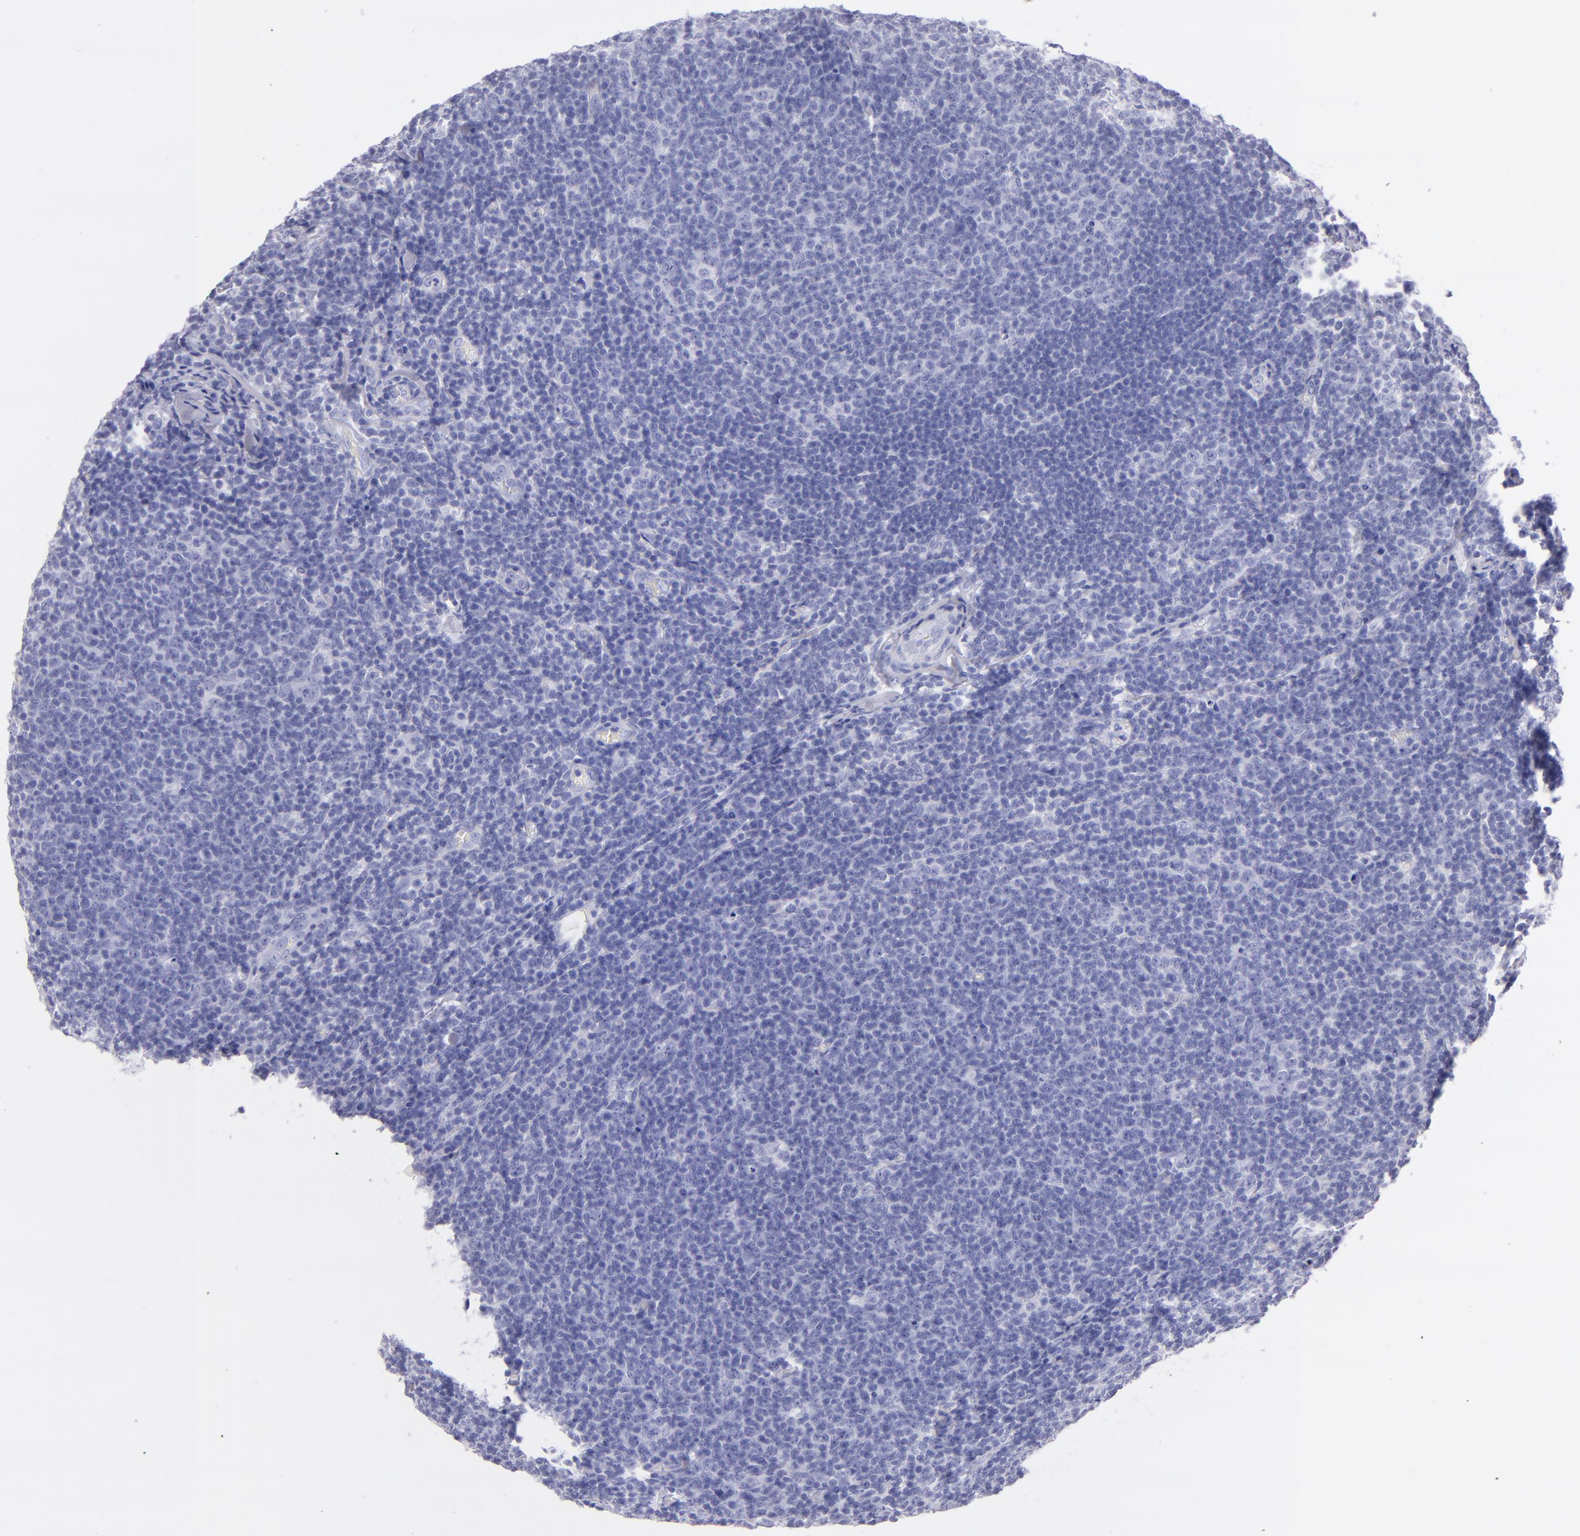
{"staining": {"intensity": "negative", "quantity": "none", "location": "none"}, "tissue": "lymphoma", "cell_type": "Tumor cells", "image_type": "cancer", "snomed": [{"axis": "morphology", "description": "Malignant lymphoma, non-Hodgkin's type, Low grade"}, {"axis": "topography", "description": "Lymph node"}], "caption": "High power microscopy image of an immunohistochemistry photomicrograph of low-grade malignant lymphoma, non-Hodgkin's type, revealing no significant positivity in tumor cells.", "gene": "PRPH", "patient": {"sex": "male", "age": 74}}